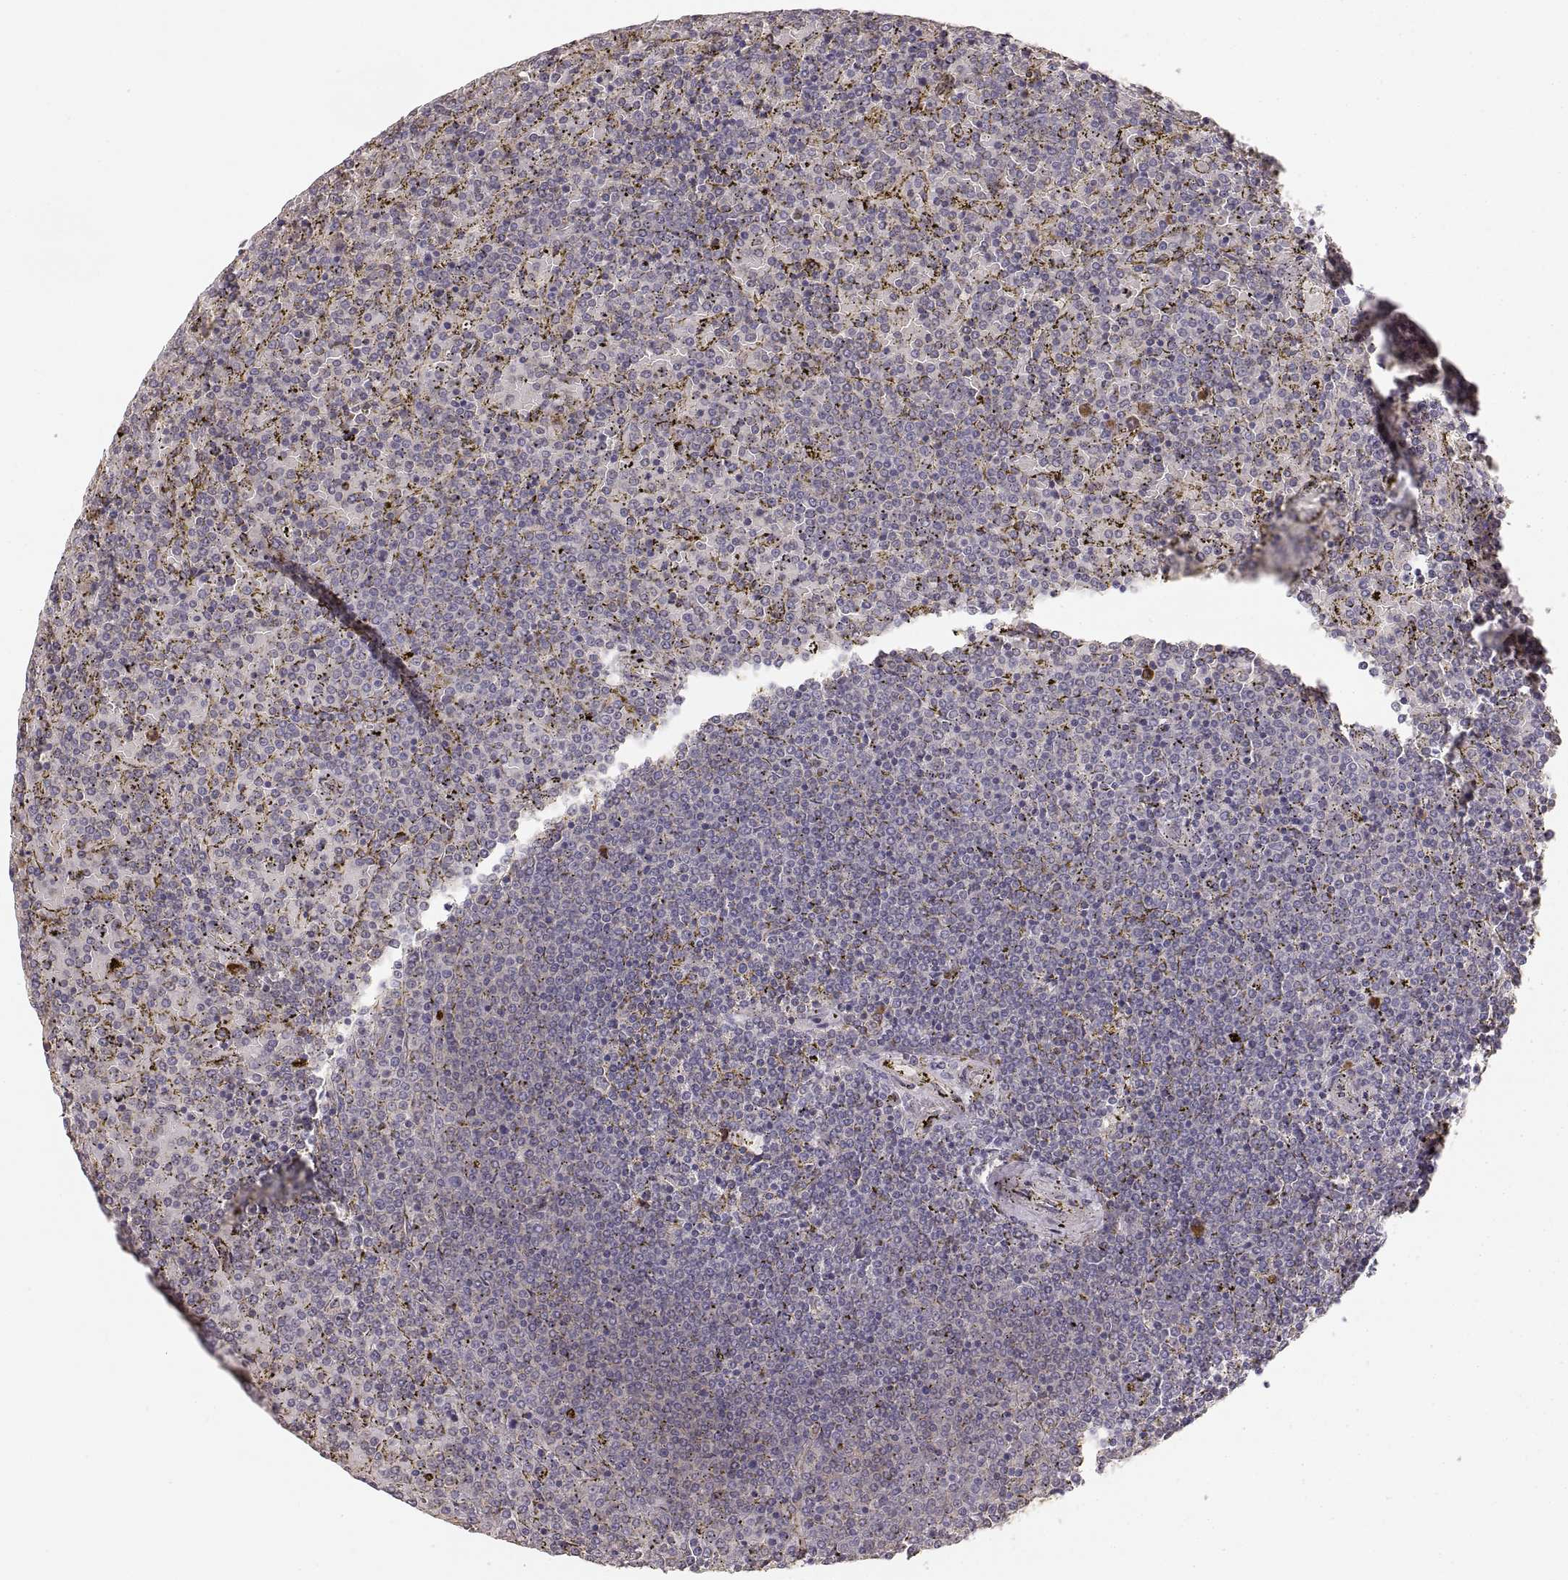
{"staining": {"intensity": "negative", "quantity": "none", "location": "none"}, "tissue": "lymphoma", "cell_type": "Tumor cells", "image_type": "cancer", "snomed": [{"axis": "morphology", "description": "Malignant lymphoma, non-Hodgkin's type, Low grade"}, {"axis": "topography", "description": "Spleen"}], "caption": "High magnification brightfield microscopy of low-grade malignant lymphoma, non-Hodgkin's type stained with DAB (brown) and counterstained with hematoxylin (blue): tumor cells show no significant staining. (DAB (3,3'-diaminobenzidine) IHC with hematoxylin counter stain).", "gene": "LAMA4", "patient": {"sex": "female", "age": 77}}